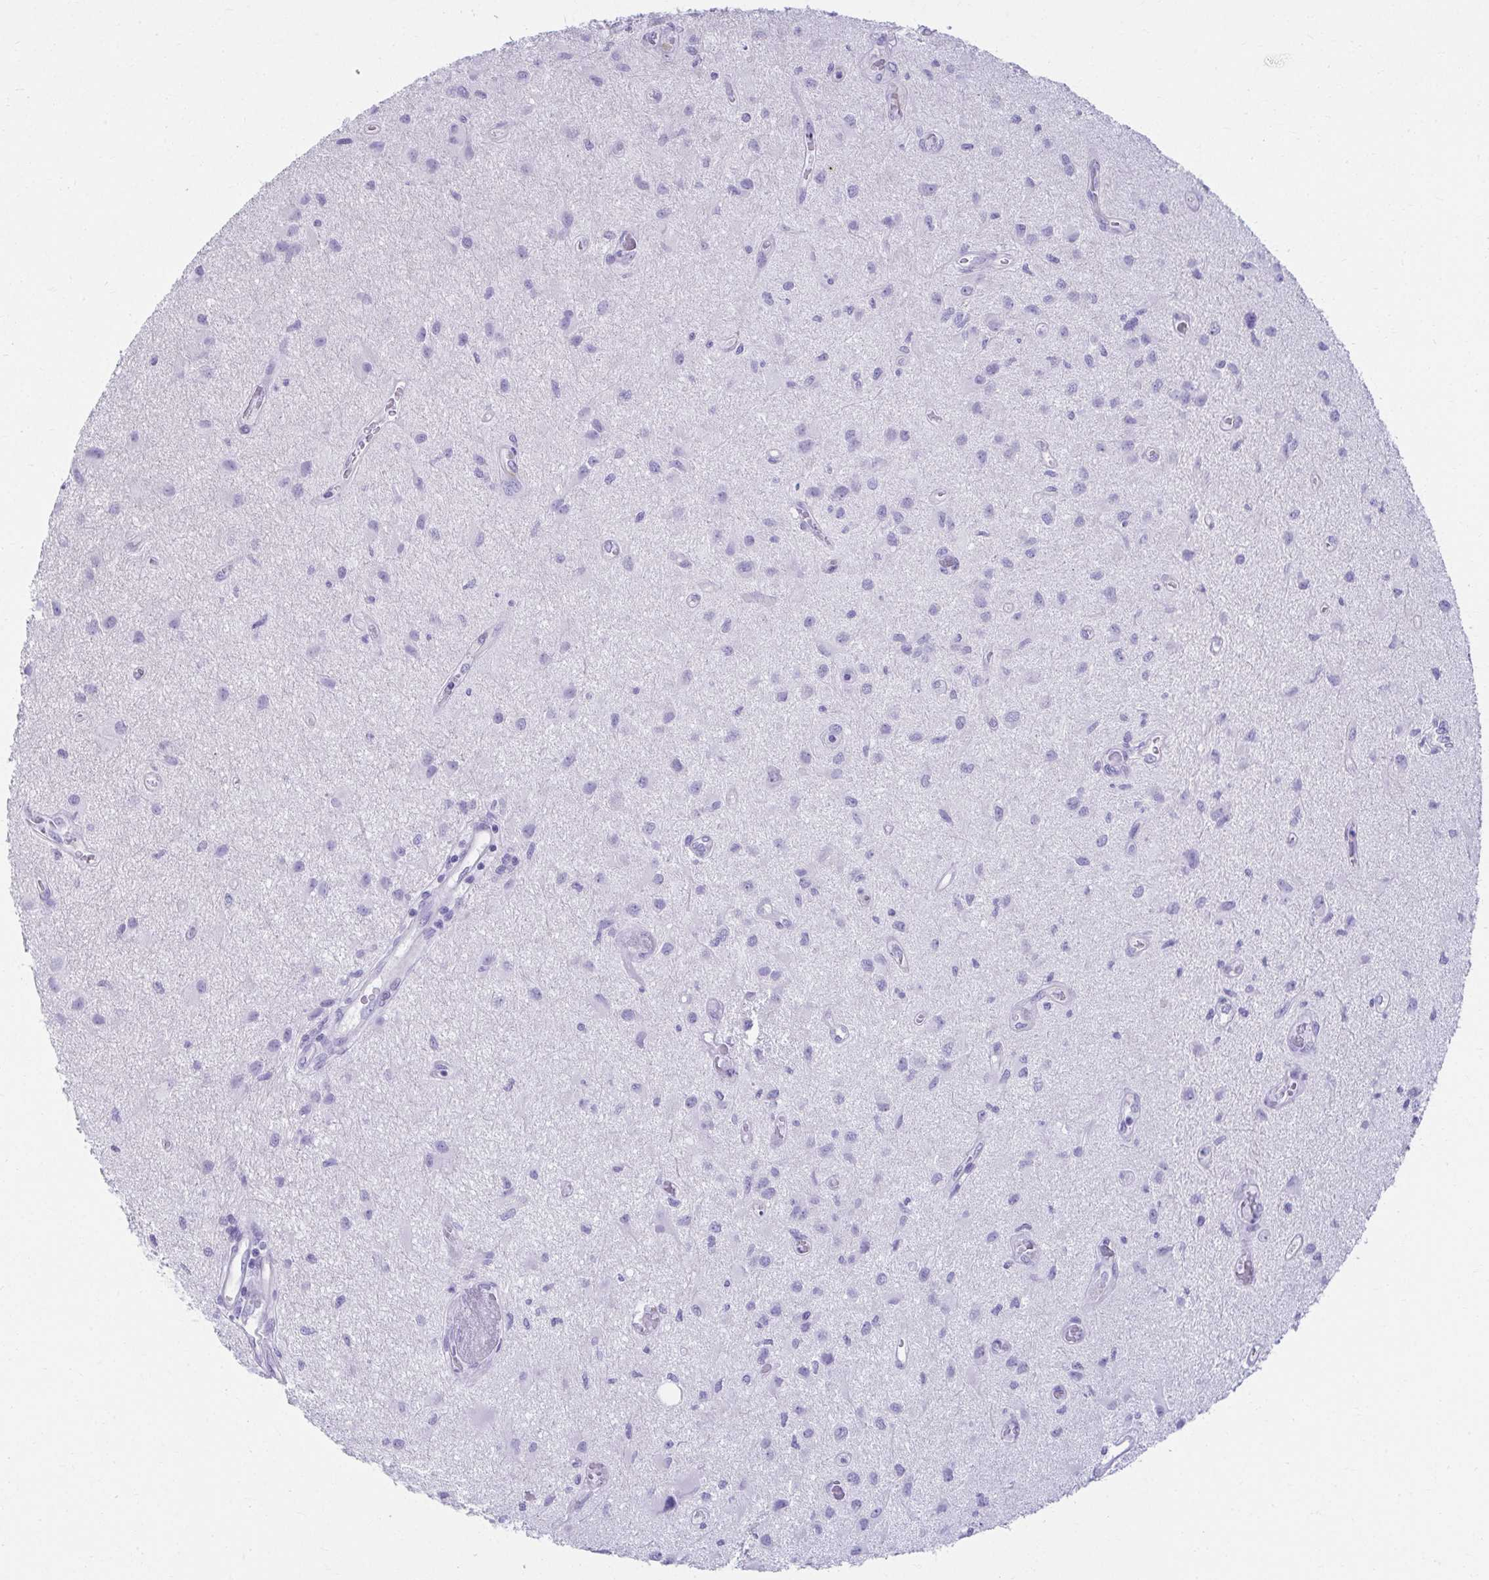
{"staining": {"intensity": "negative", "quantity": "none", "location": "none"}, "tissue": "glioma", "cell_type": "Tumor cells", "image_type": "cancer", "snomed": [{"axis": "morphology", "description": "Glioma, malignant, High grade"}, {"axis": "topography", "description": "Brain"}], "caption": "Tumor cells show no significant protein expression in malignant glioma (high-grade).", "gene": "ATP4B", "patient": {"sex": "male", "age": 67}}